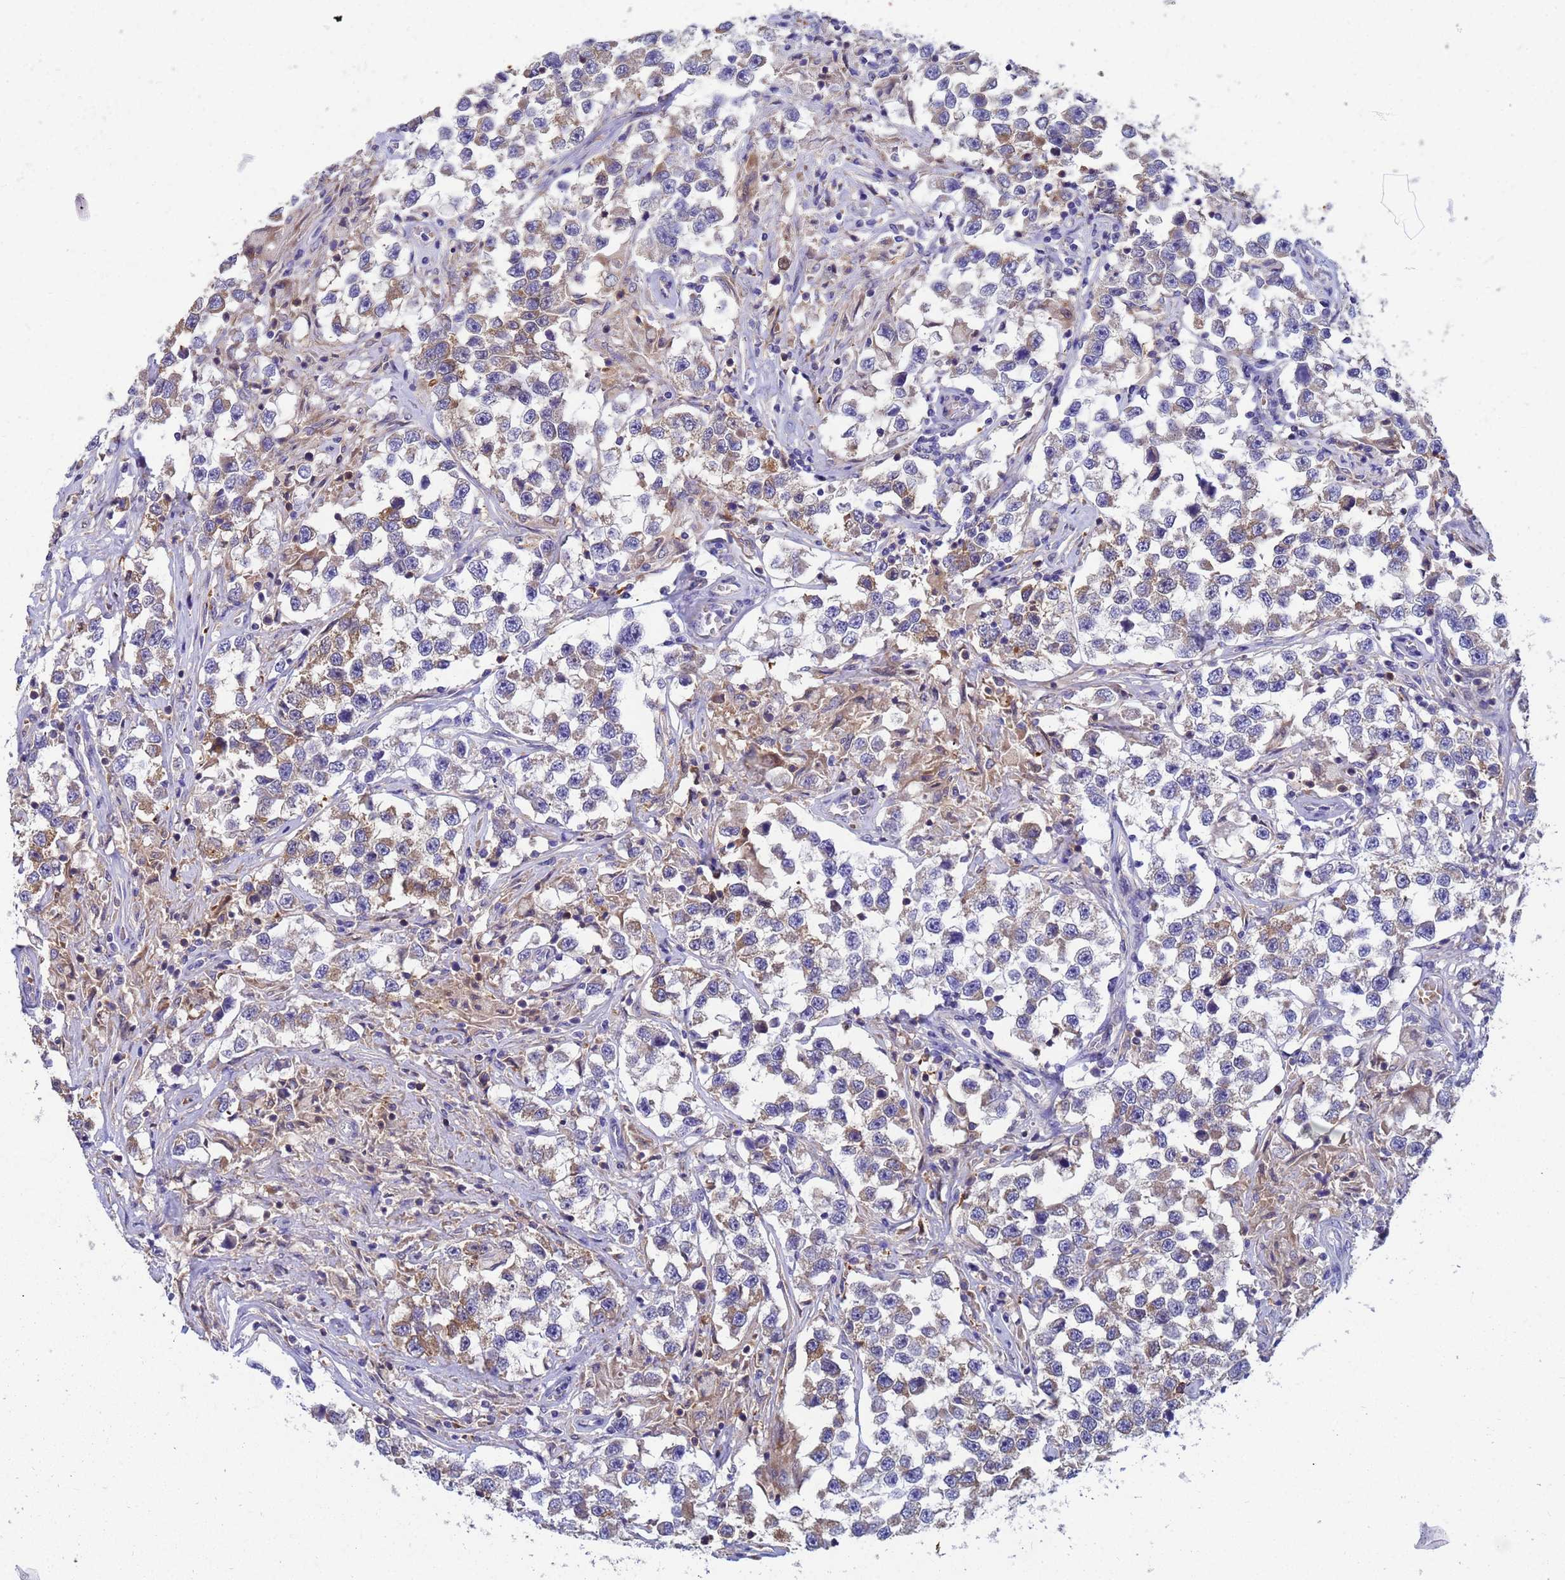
{"staining": {"intensity": "weak", "quantity": "25%-75%", "location": "cytoplasmic/membranous"}, "tissue": "testis cancer", "cell_type": "Tumor cells", "image_type": "cancer", "snomed": [{"axis": "morphology", "description": "Seminoma, NOS"}, {"axis": "topography", "description": "Testis"}], "caption": "Seminoma (testis) stained for a protein (brown) reveals weak cytoplasmic/membranous positive staining in approximately 25%-75% of tumor cells.", "gene": "TTLL11", "patient": {"sex": "male", "age": 46}}